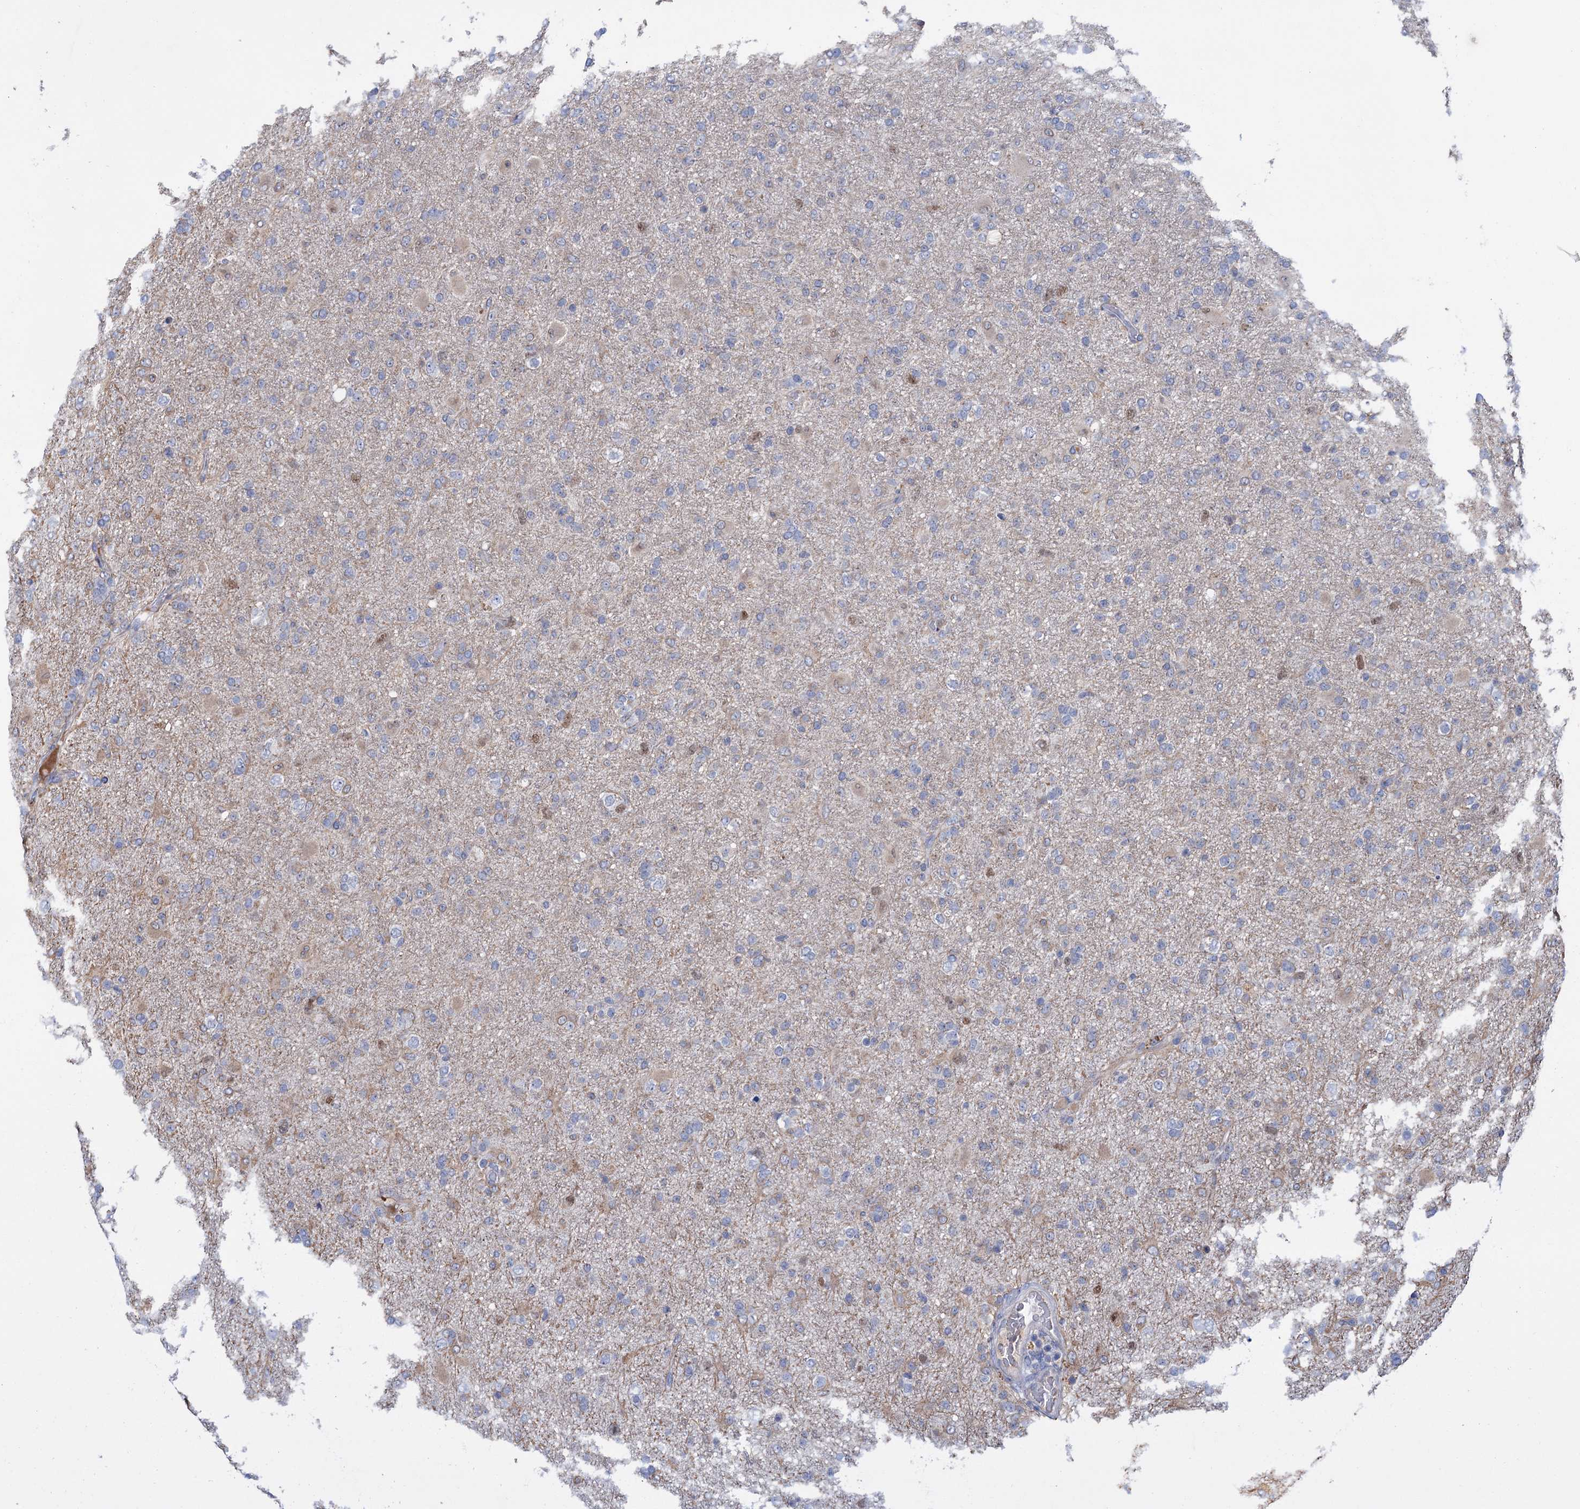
{"staining": {"intensity": "weak", "quantity": "<25%", "location": "nuclear"}, "tissue": "glioma", "cell_type": "Tumor cells", "image_type": "cancer", "snomed": [{"axis": "morphology", "description": "Glioma, malignant, Low grade"}, {"axis": "topography", "description": "Brain"}], "caption": "Immunohistochemical staining of human malignant glioma (low-grade) shows no significant staining in tumor cells.", "gene": "FAM111B", "patient": {"sex": "male", "age": 65}}